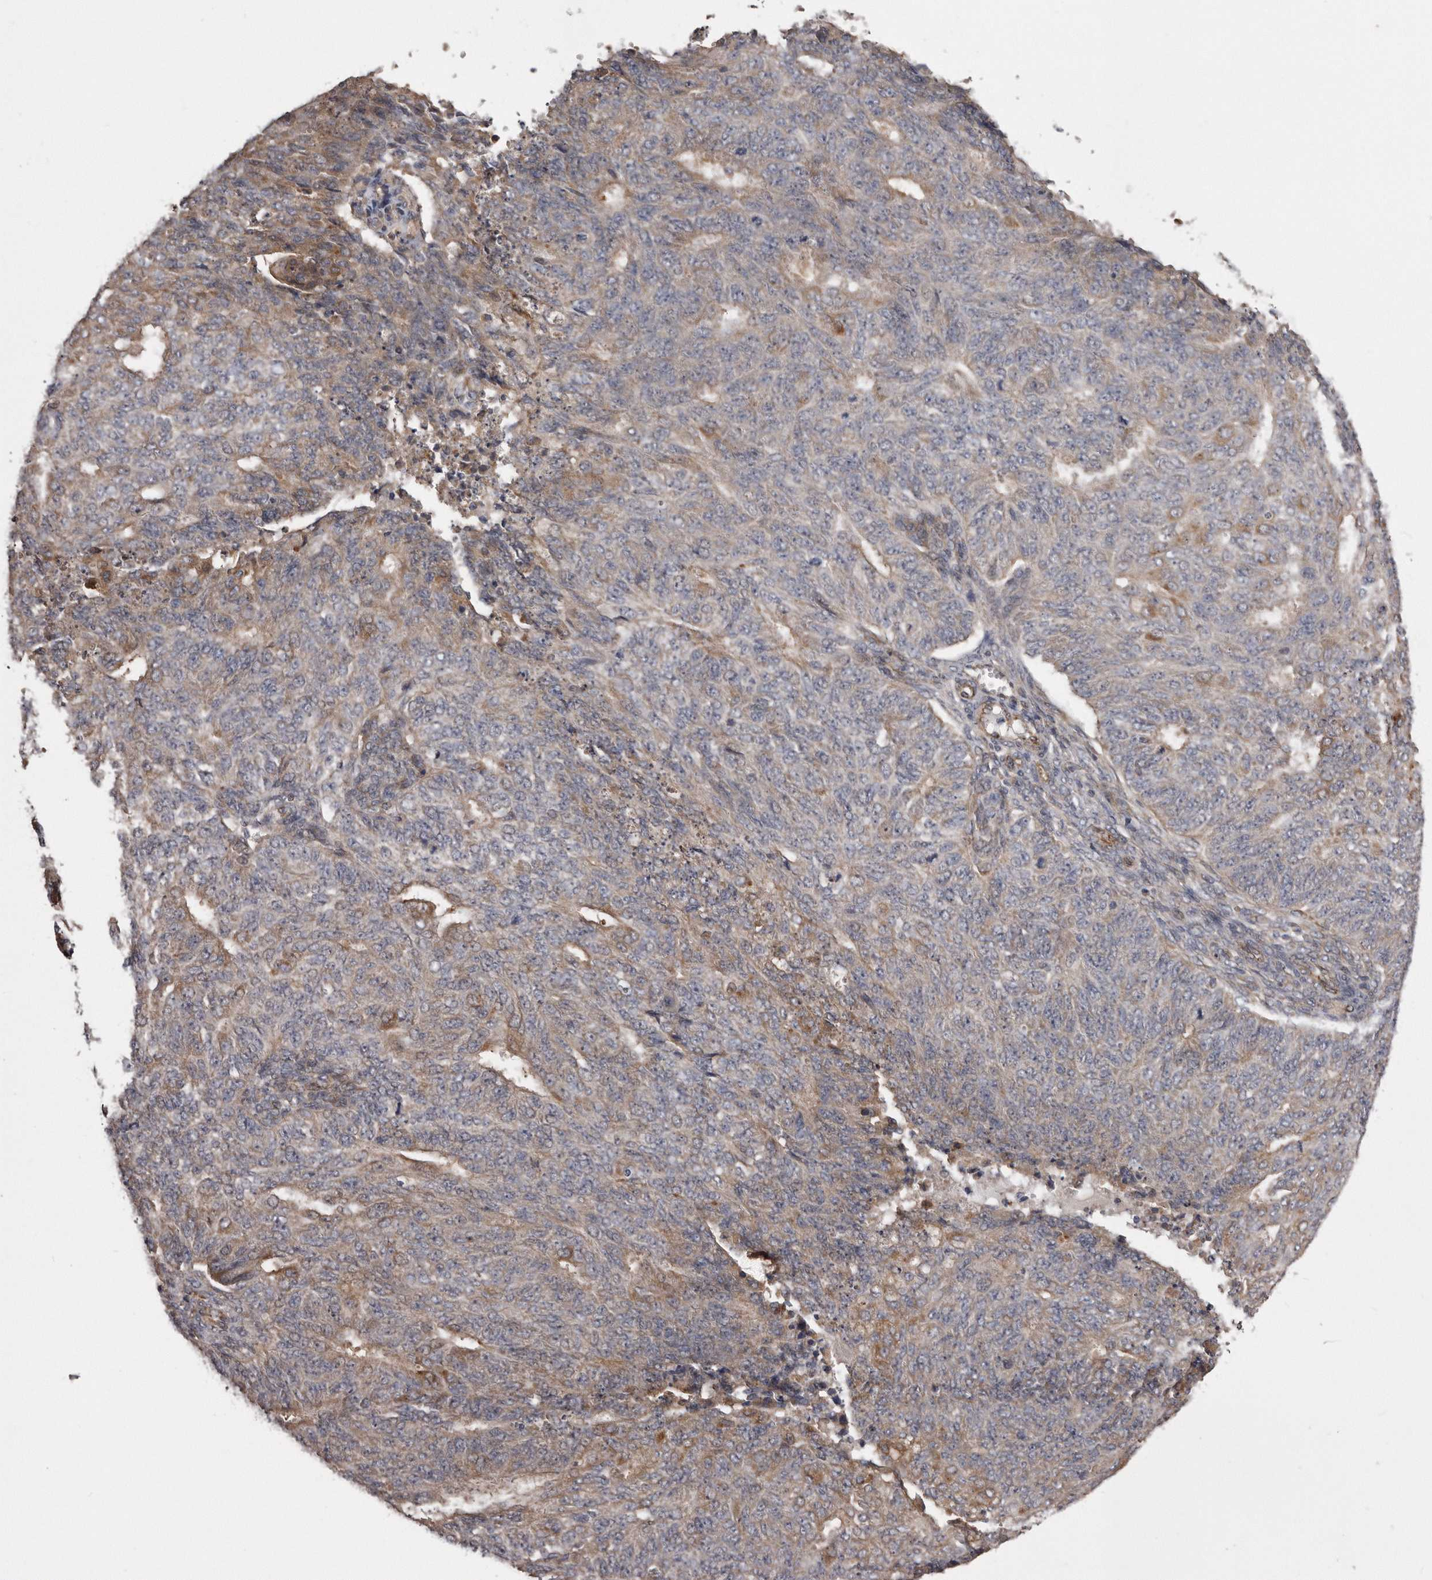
{"staining": {"intensity": "moderate", "quantity": "<25%", "location": "cytoplasmic/membranous"}, "tissue": "endometrial cancer", "cell_type": "Tumor cells", "image_type": "cancer", "snomed": [{"axis": "morphology", "description": "Adenocarcinoma, NOS"}, {"axis": "topography", "description": "Endometrium"}], "caption": "This micrograph shows immunohistochemistry staining of endometrial adenocarcinoma, with low moderate cytoplasmic/membranous positivity in approximately <25% of tumor cells.", "gene": "ARMCX1", "patient": {"sex": "female", "age": 32}}